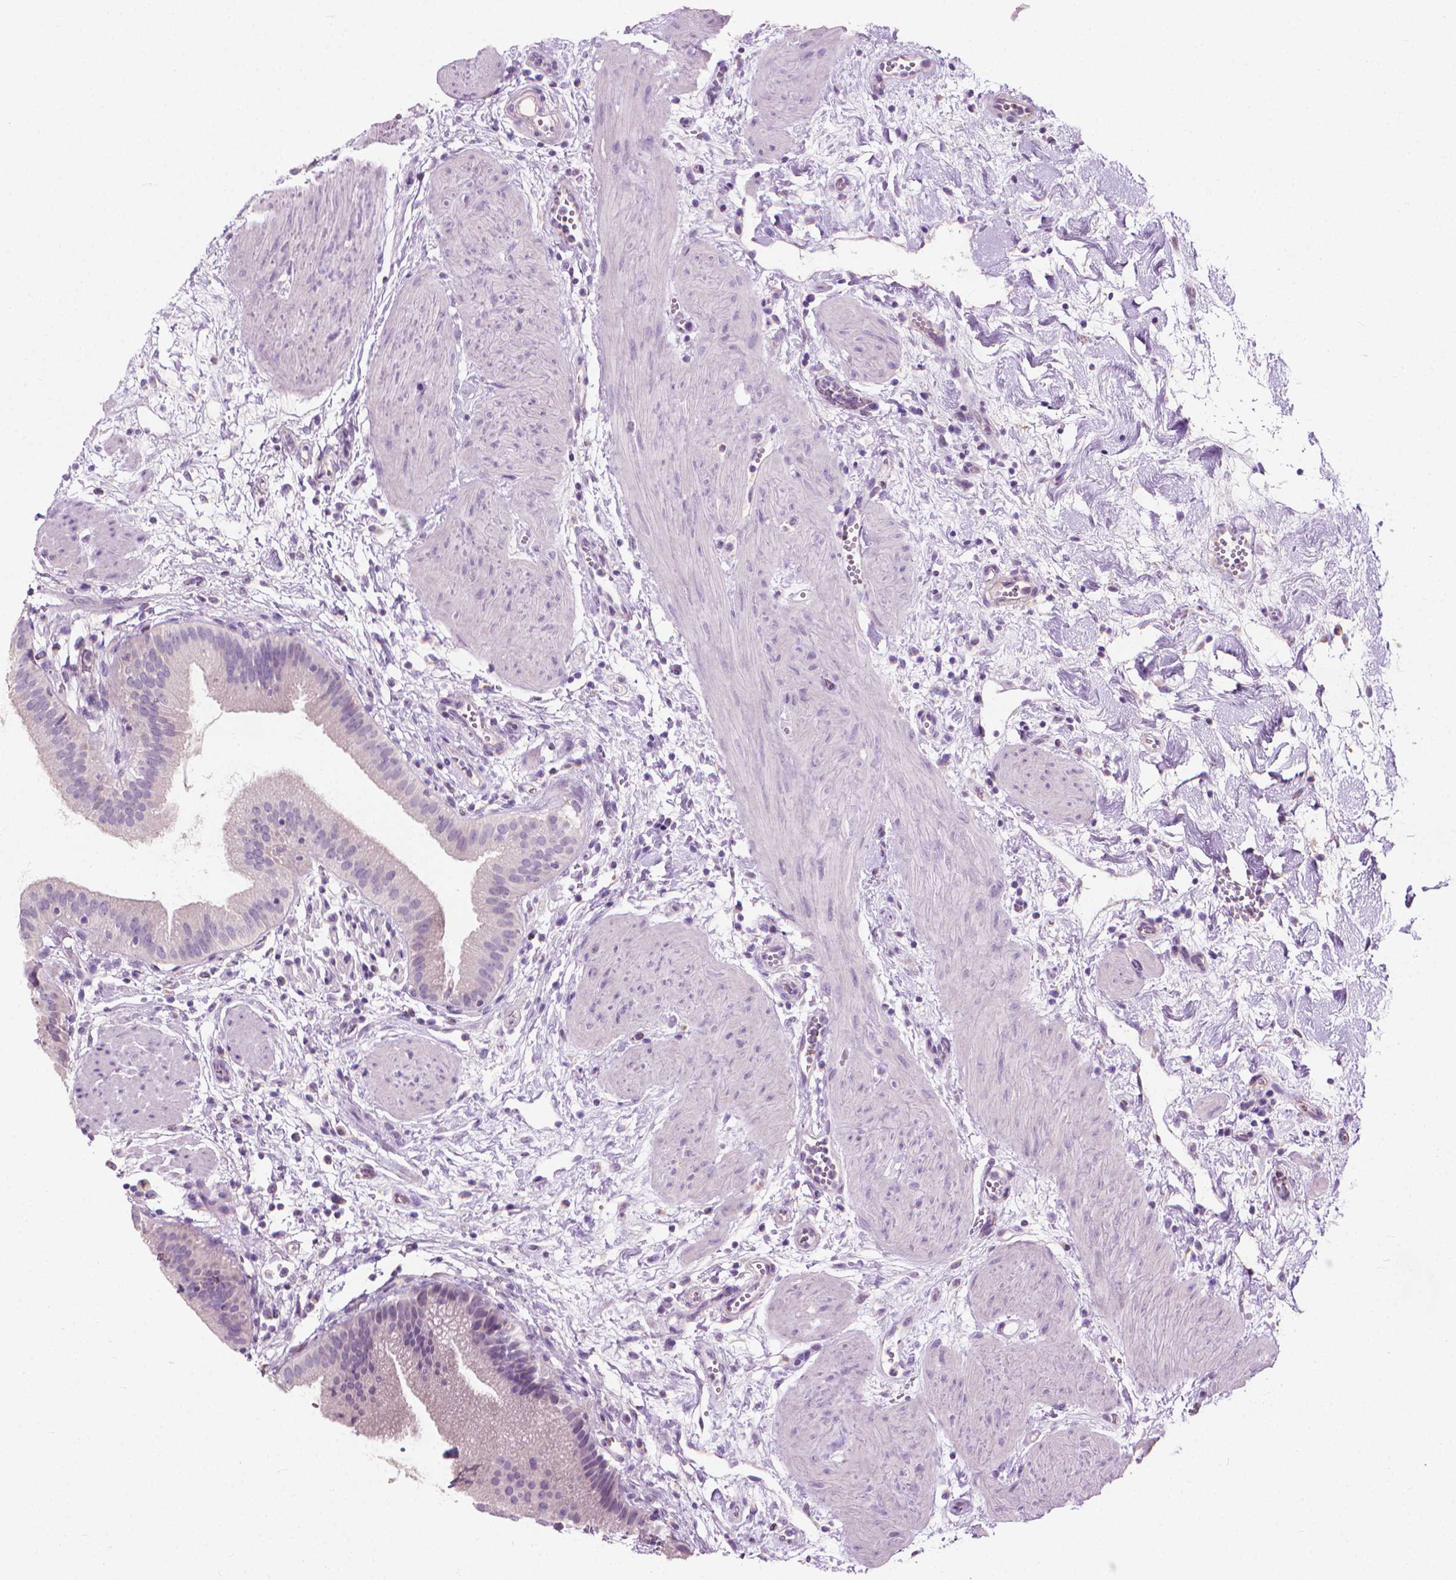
{"staining": {"intensity": "negative", "quantity": "none", "location": "none"}, "tissue": "gallbladder", "cell_type": "Glandular cells", "image_type": "normal", "snomed": [{"axis": "morphology", "description": "Normal tissue, NOS"}, {"axis": "topography", "description": "Gallbladder"}], "caption": "Immunohistochemistry (IHC) micrograph of benign gallbladder: gallbladder stained with DAB (3,3'-diaminobenzidine) exhibits no significant protein positivity in glandular cells.", "gene": "KRT73", "patient": {"sex": "female", "age": 65}}